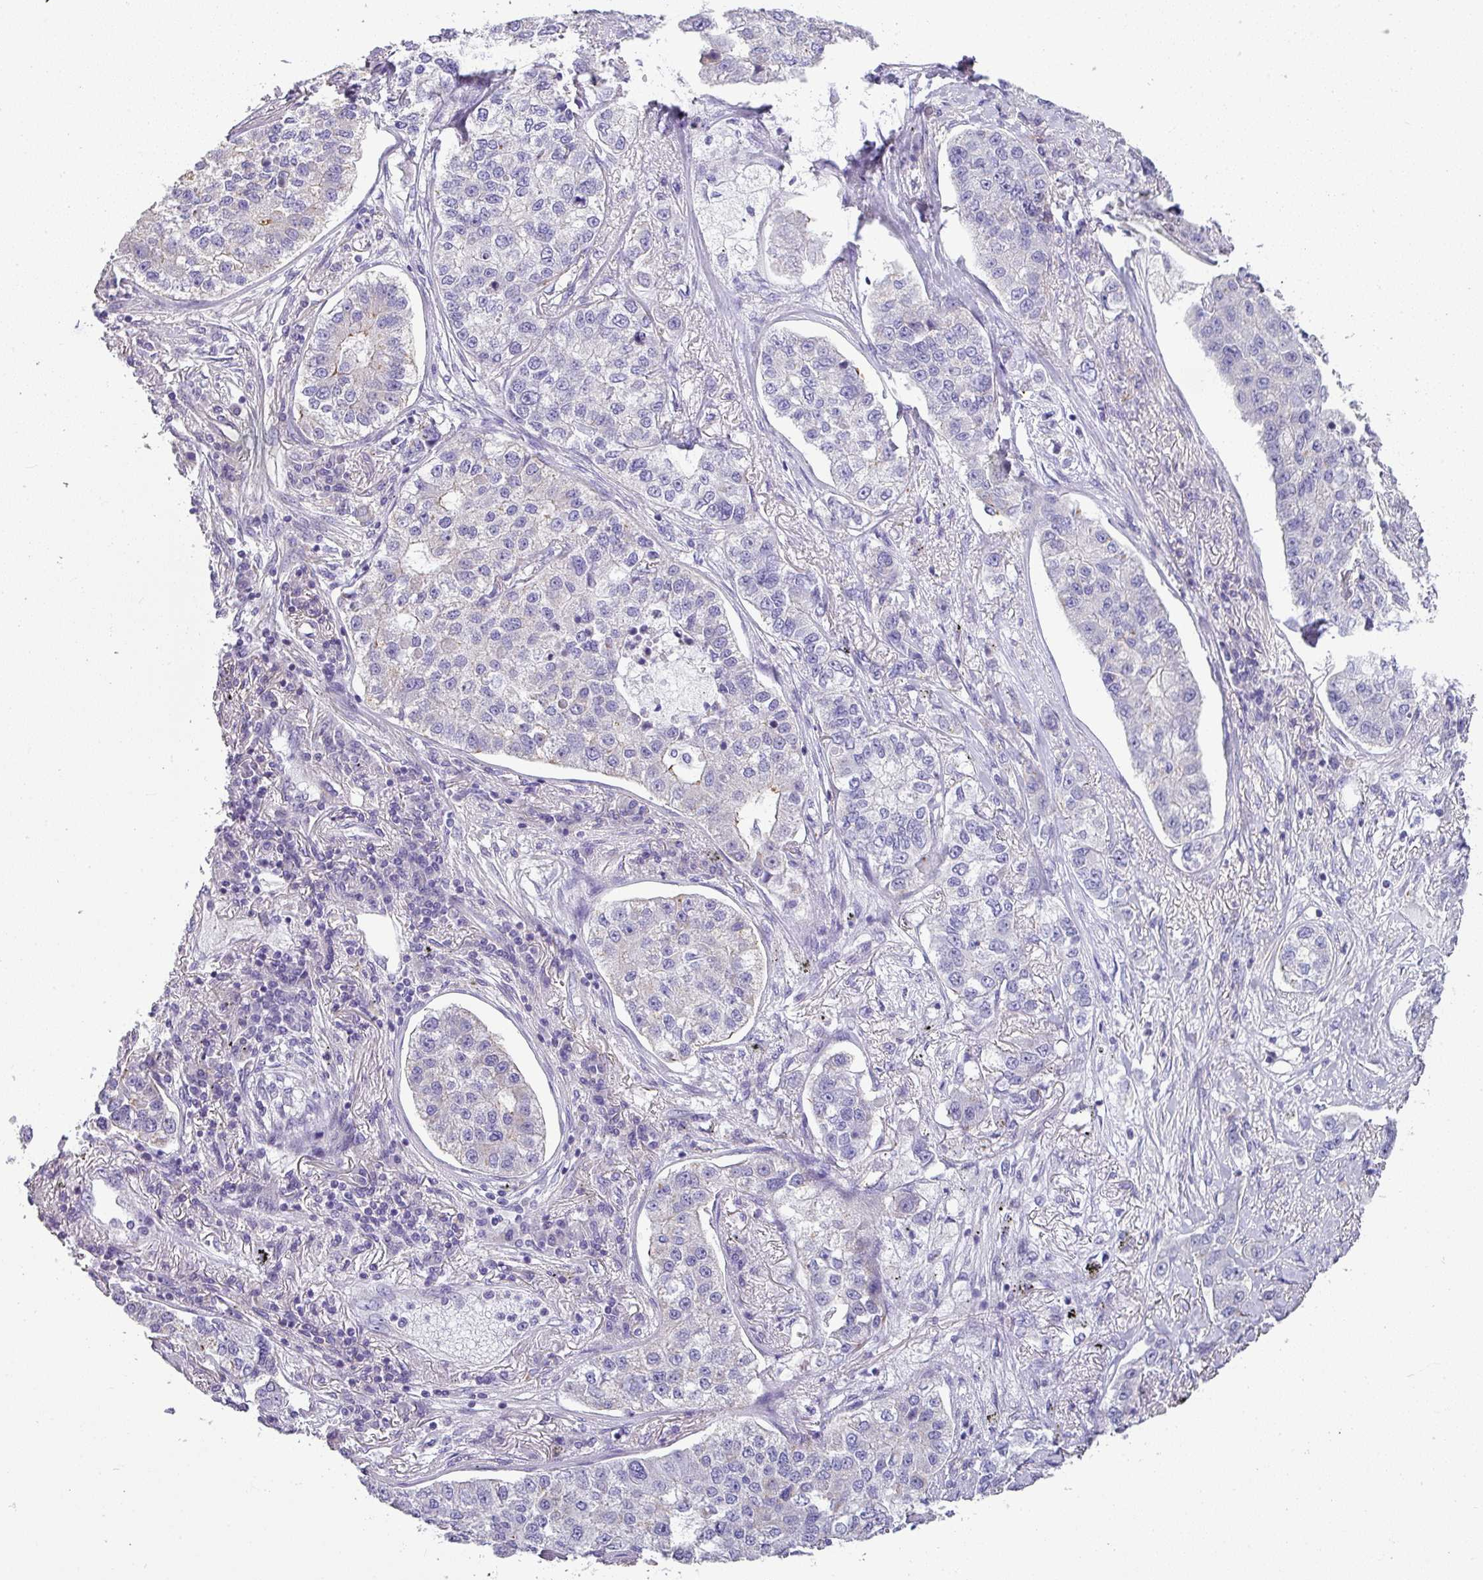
{"staining": {"intensity": "negative", "quantity": "none", "location": "none"}, "tissue": "lung cancer", "cell_type": "Tumor cells", "image_type": "cancer", "snomed": [{"axis": "morphology", "description": "Adenocarcinoma, NOS"}, {"axis": "topography", "description": "Lung"}], "caption": "Image shows no protein expression in tumor cells of lung cancer (adenocarcinoma) tissue.", "gene": "PALS2", "patient": {"sex": "male", "age": 49}}